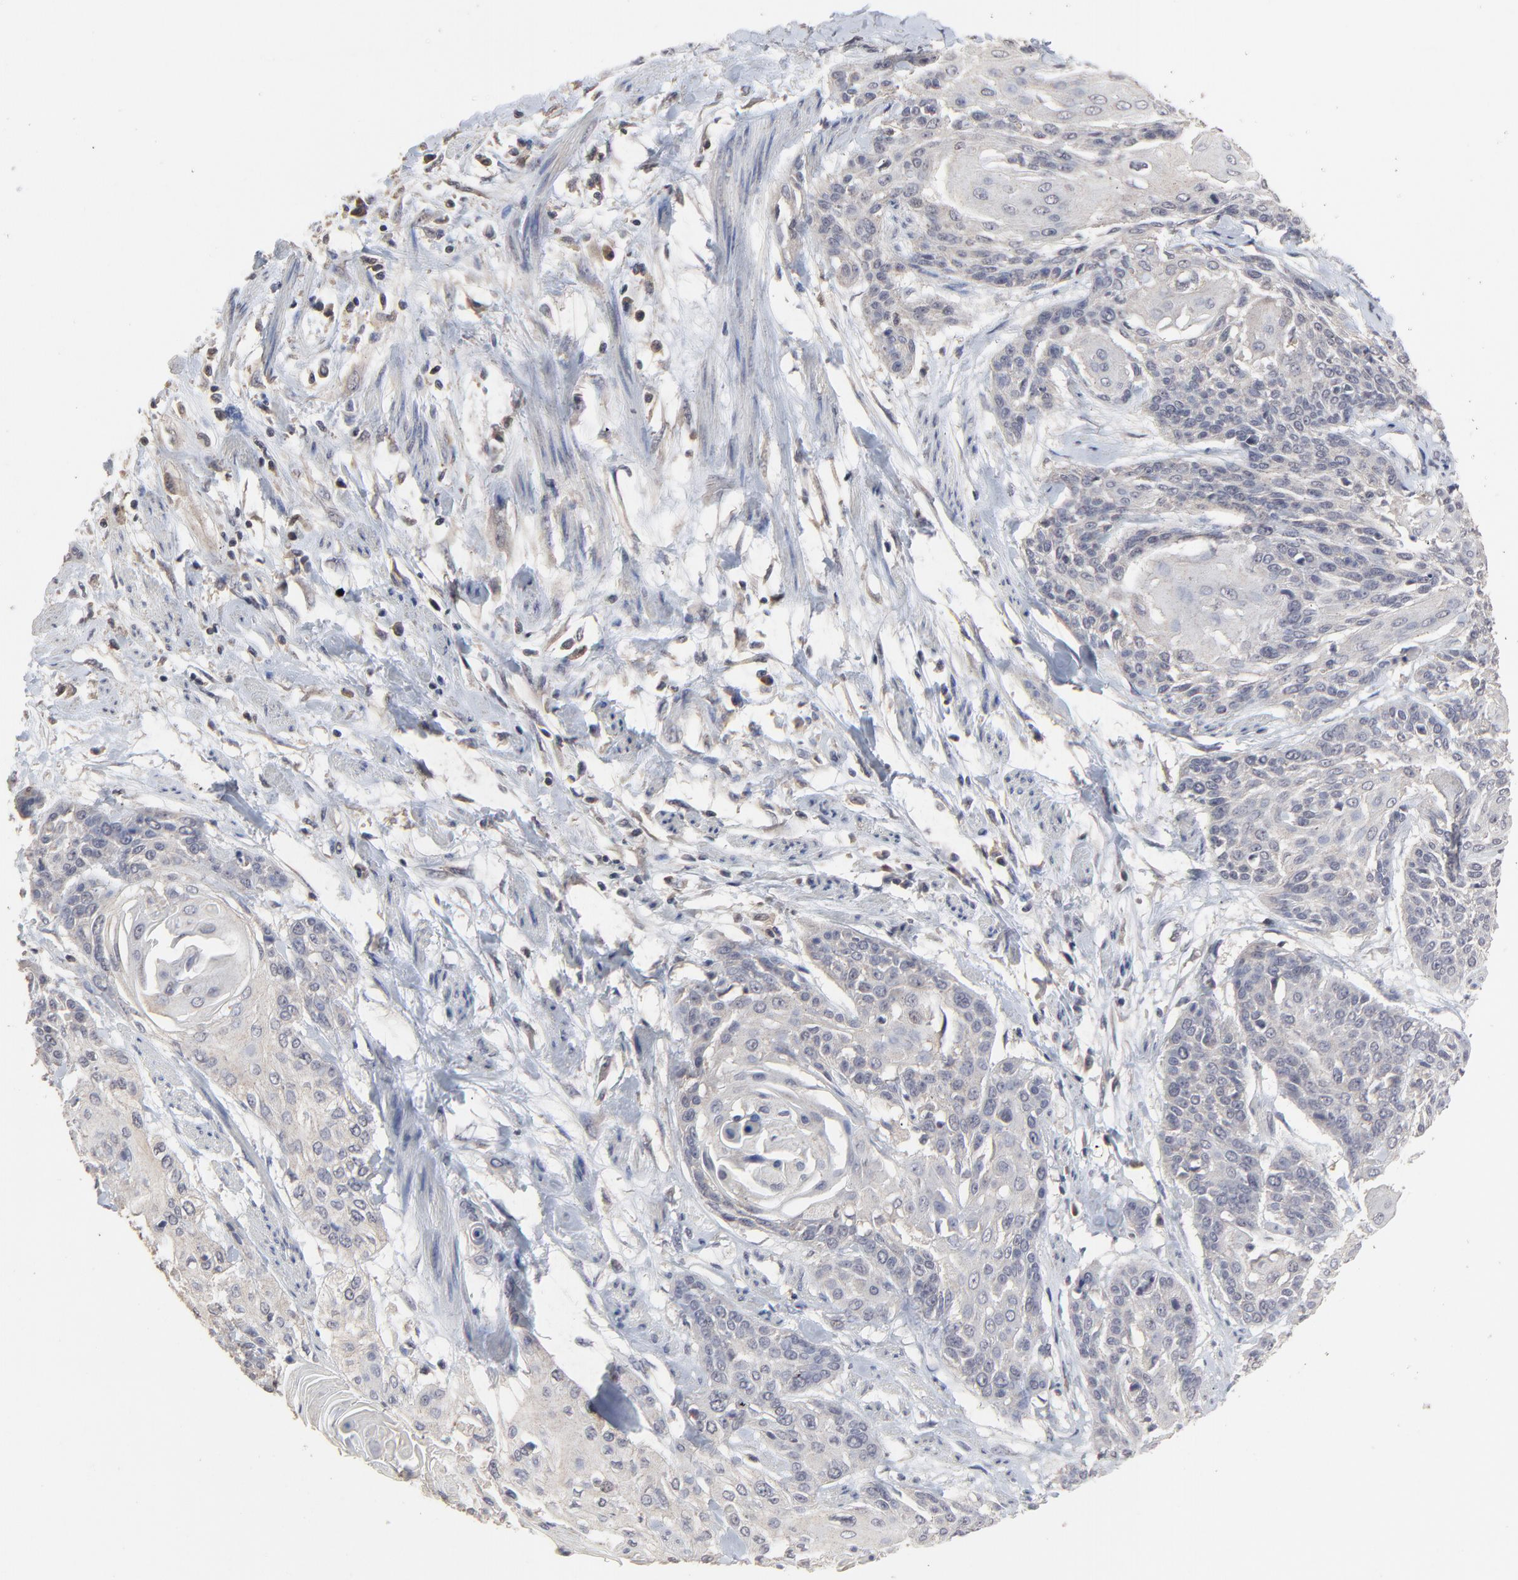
{"staining": {"intensity": "weak", "quantity": ">75%", "location": "cytoplasmic/membranous"}, "tissue": "cervical cancer", "cell_type": "Tumor cells", "image_type": "cancer", "snomed": [{"axis": "morphology", "description": "Squamous cell carcinoma, NOS"}, {"axis": "topography", "description": "Cervix"}], "caption": "Tumor cells show weak cytoplasmic/membranous staining in about >75% of cells in cervical cancer. The staining is performed using DAB (3,3'-diaminobenzidine) brown chromogen to label protein expression. The nuclei are counter-stained blue using hematoxylin.", "gene": "VPREB3", "patient": {"sex": "female", "age": 57}}